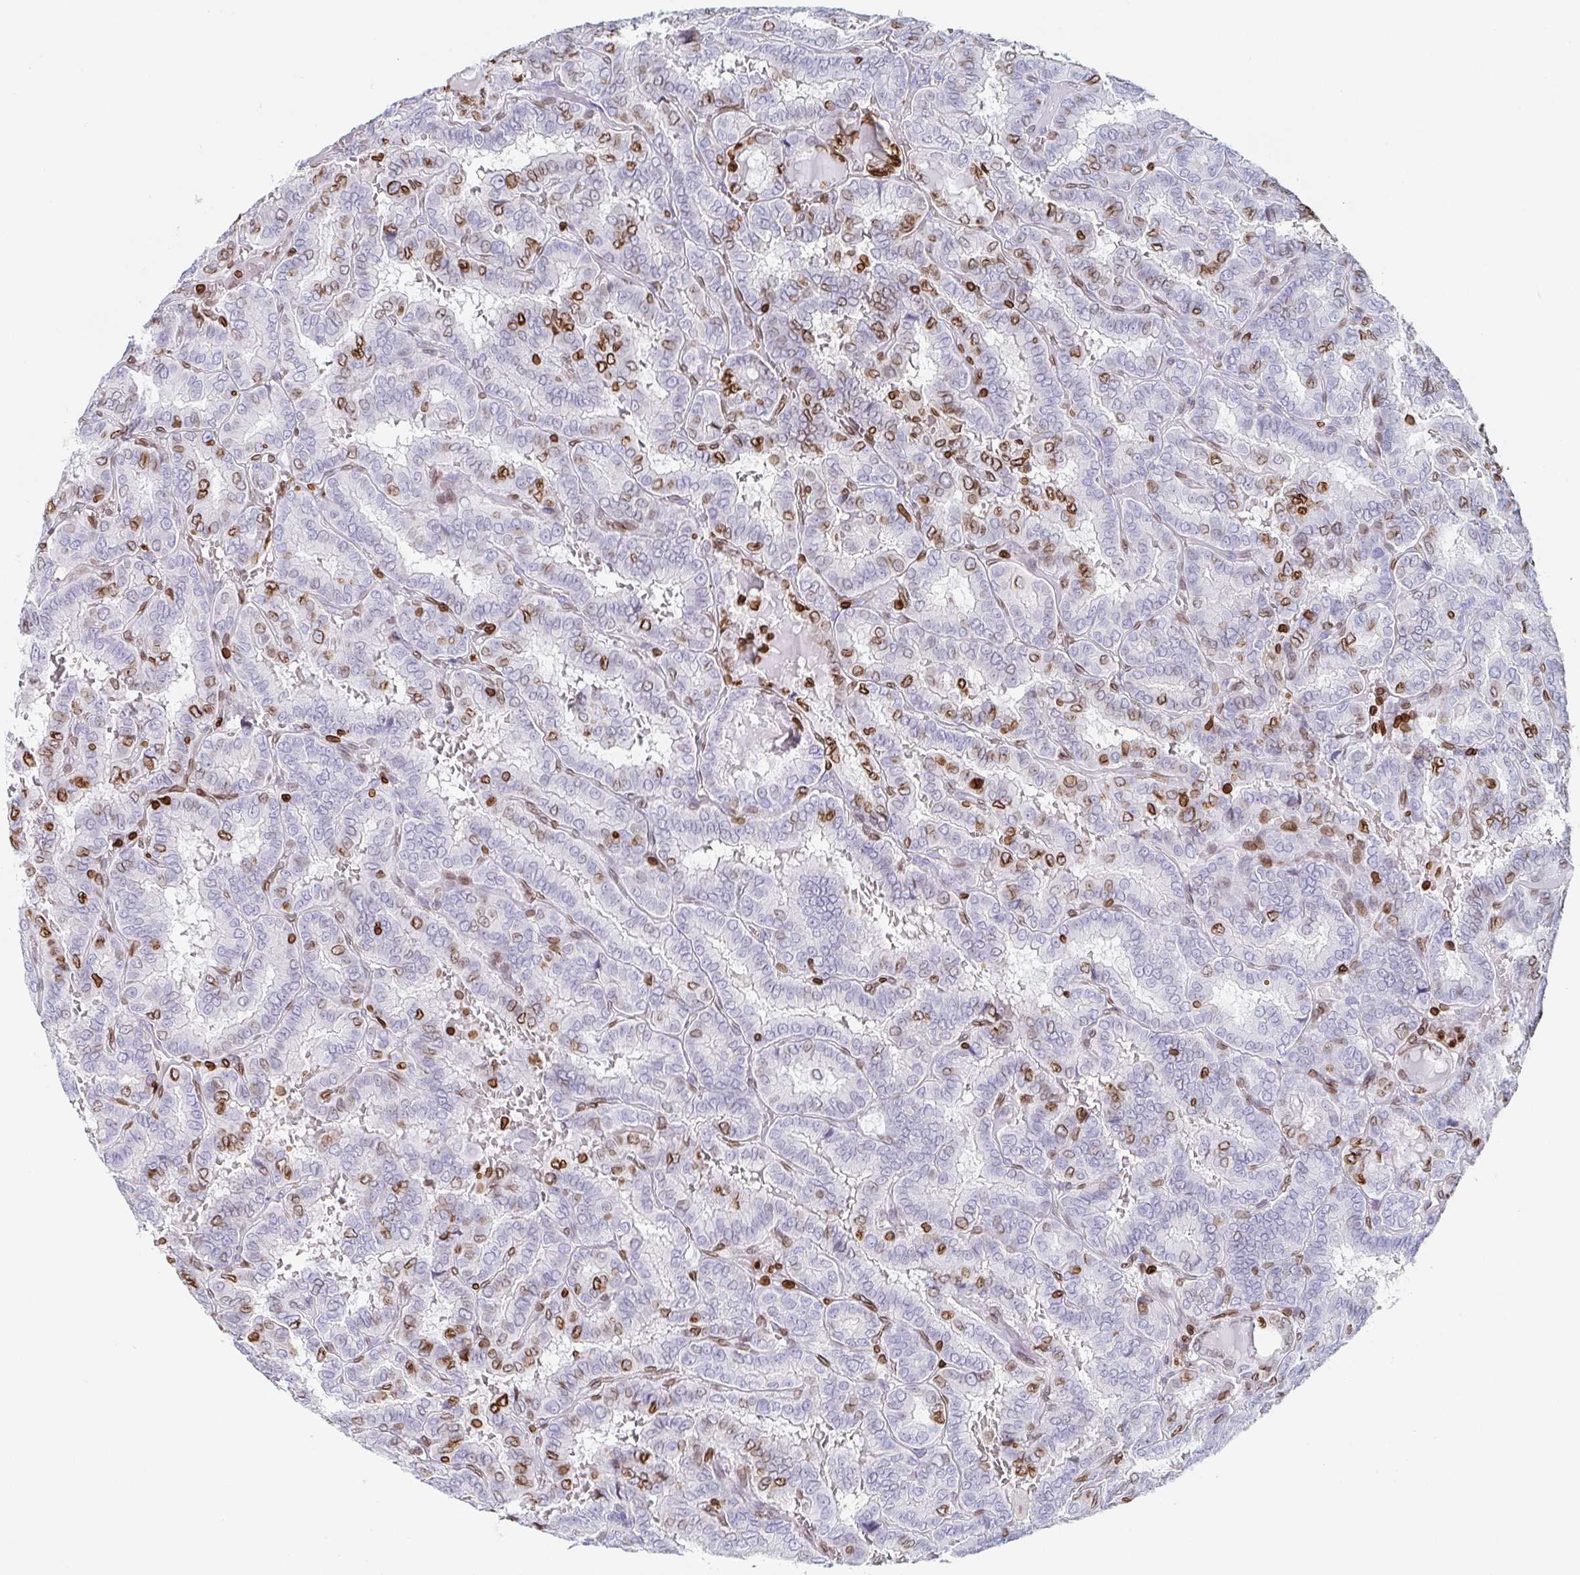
{"staining": {"intensity": "moderate", "quantity": "25%-75%", "location": "cytoplasmic/membranous,nuclear"}, "tissue": "thyroid cancer", "cell_type": "Tumor cells", "image_type": "cancer", "snomed": [{"axis": "morphology", "description": "Papillary adenocarcinoma, NOS"}, {"axis": "topography", "description": "Thyroid gland"}], "caption": "An image of human papillary adenocarcinoma (thyroid) stained for a protein shows moderate cytoplasmic/membranous and nuclear brown staining in tumor cells. (IHC, brightfield microscopy, high magnification).", "gene": "BTBD7", "patient": {"sex": "female", "age": 46}}